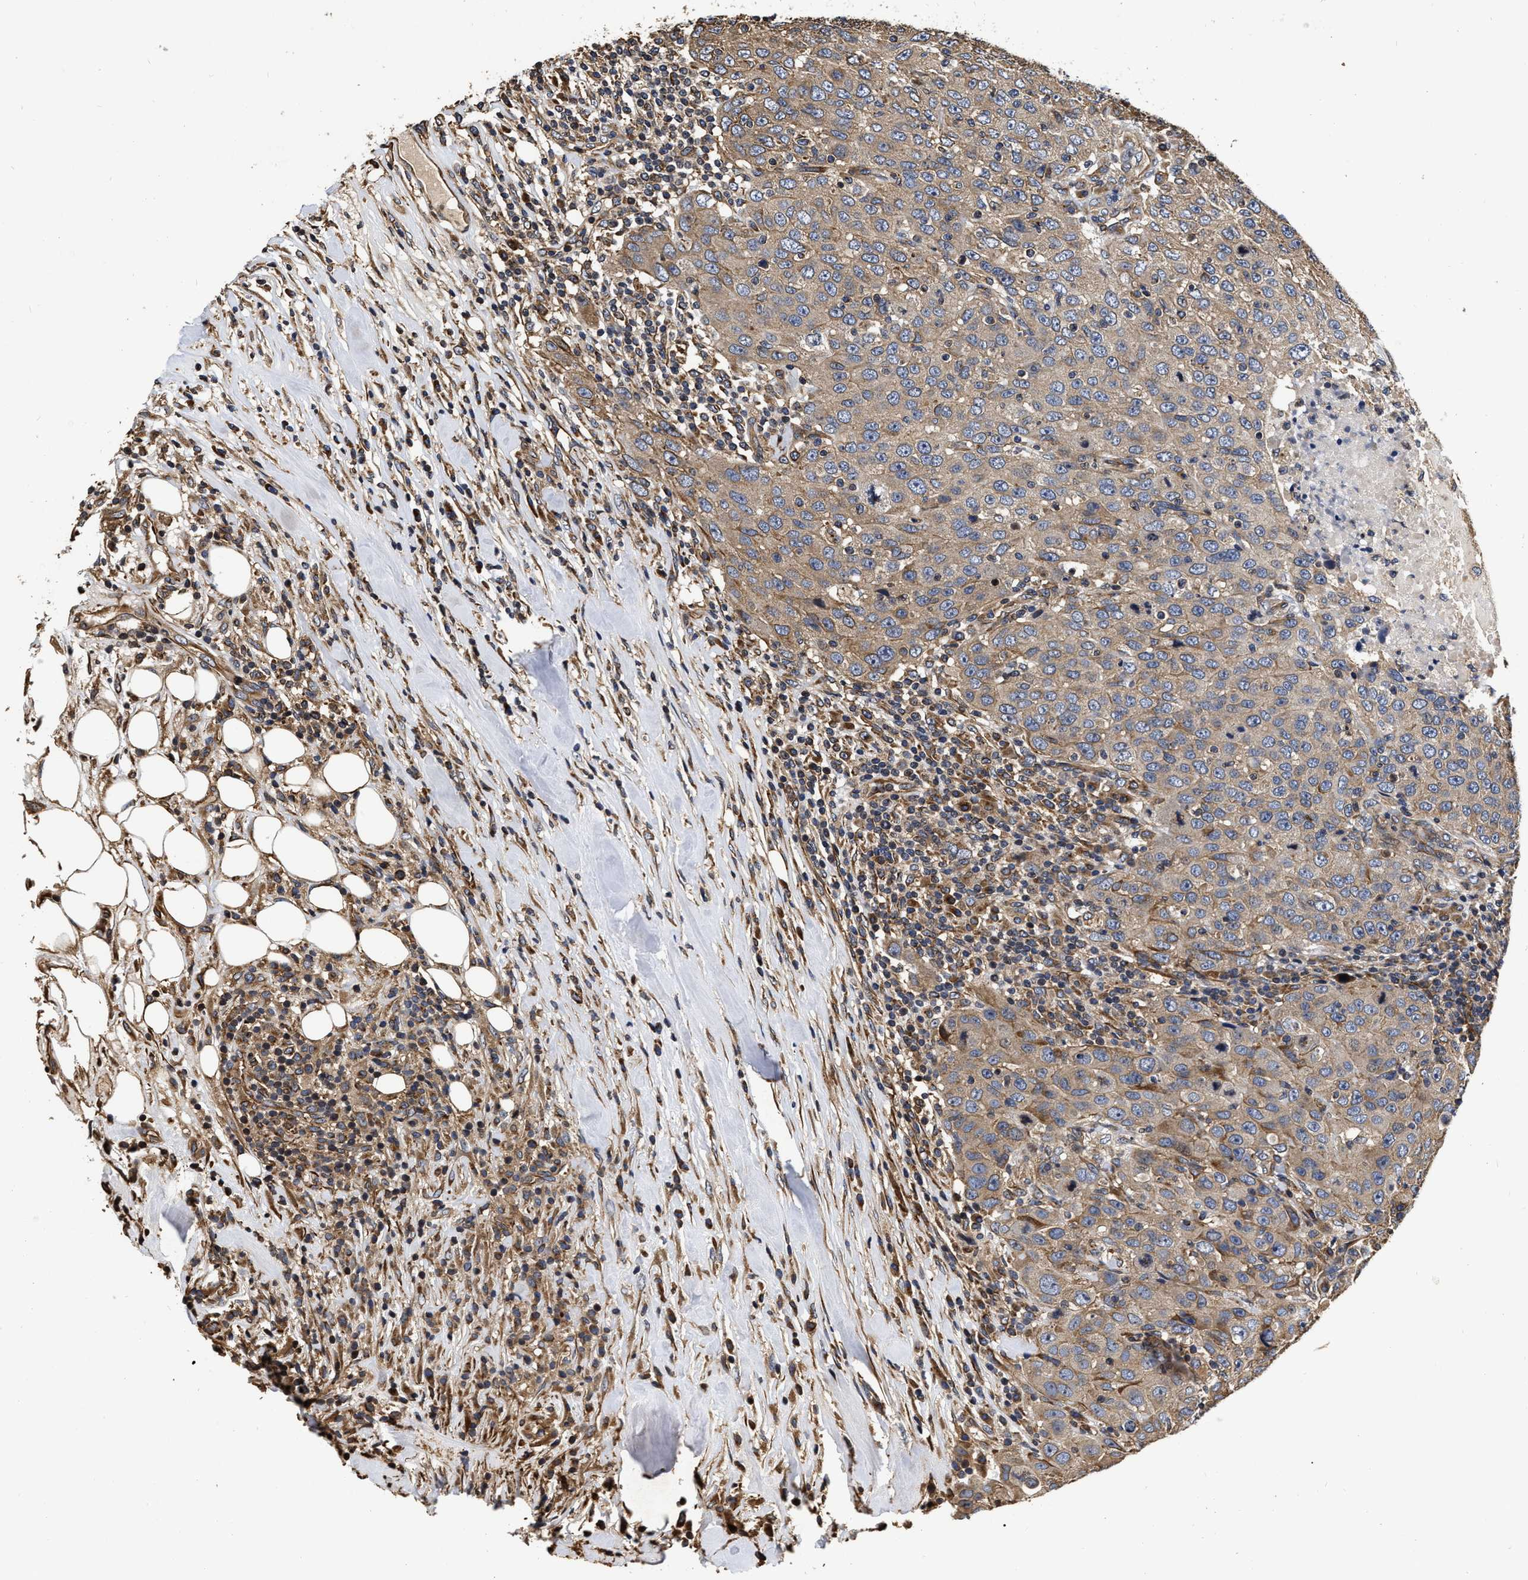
{"staining": {"intensity": "moderate", "quantity": ">75%", "location": "cytoplasmic/membranous"}, "tissue": "breast cancer", "cell_type": "Tumor cells", "image_type": "cancer", "snomed": [{"axis": "morphology", "description": "Duct carcinoma"}, {"axis": "topography", "description": "Breast"}], "caption": "Immunohistochemistry (IHC) photomicrograph of neoplastic tissue: human breast infiltrating ductal carcinoma stained using immunohistochemistry (IHC) displays medium levels of moderate protein expression localized specifically in the cytoplasmic/membranous of tumor cells, appearing as a cytoplasmic/membranous brown color.", "gene": "ABCG8", "patient": {"sex": "female", "age": 37}}